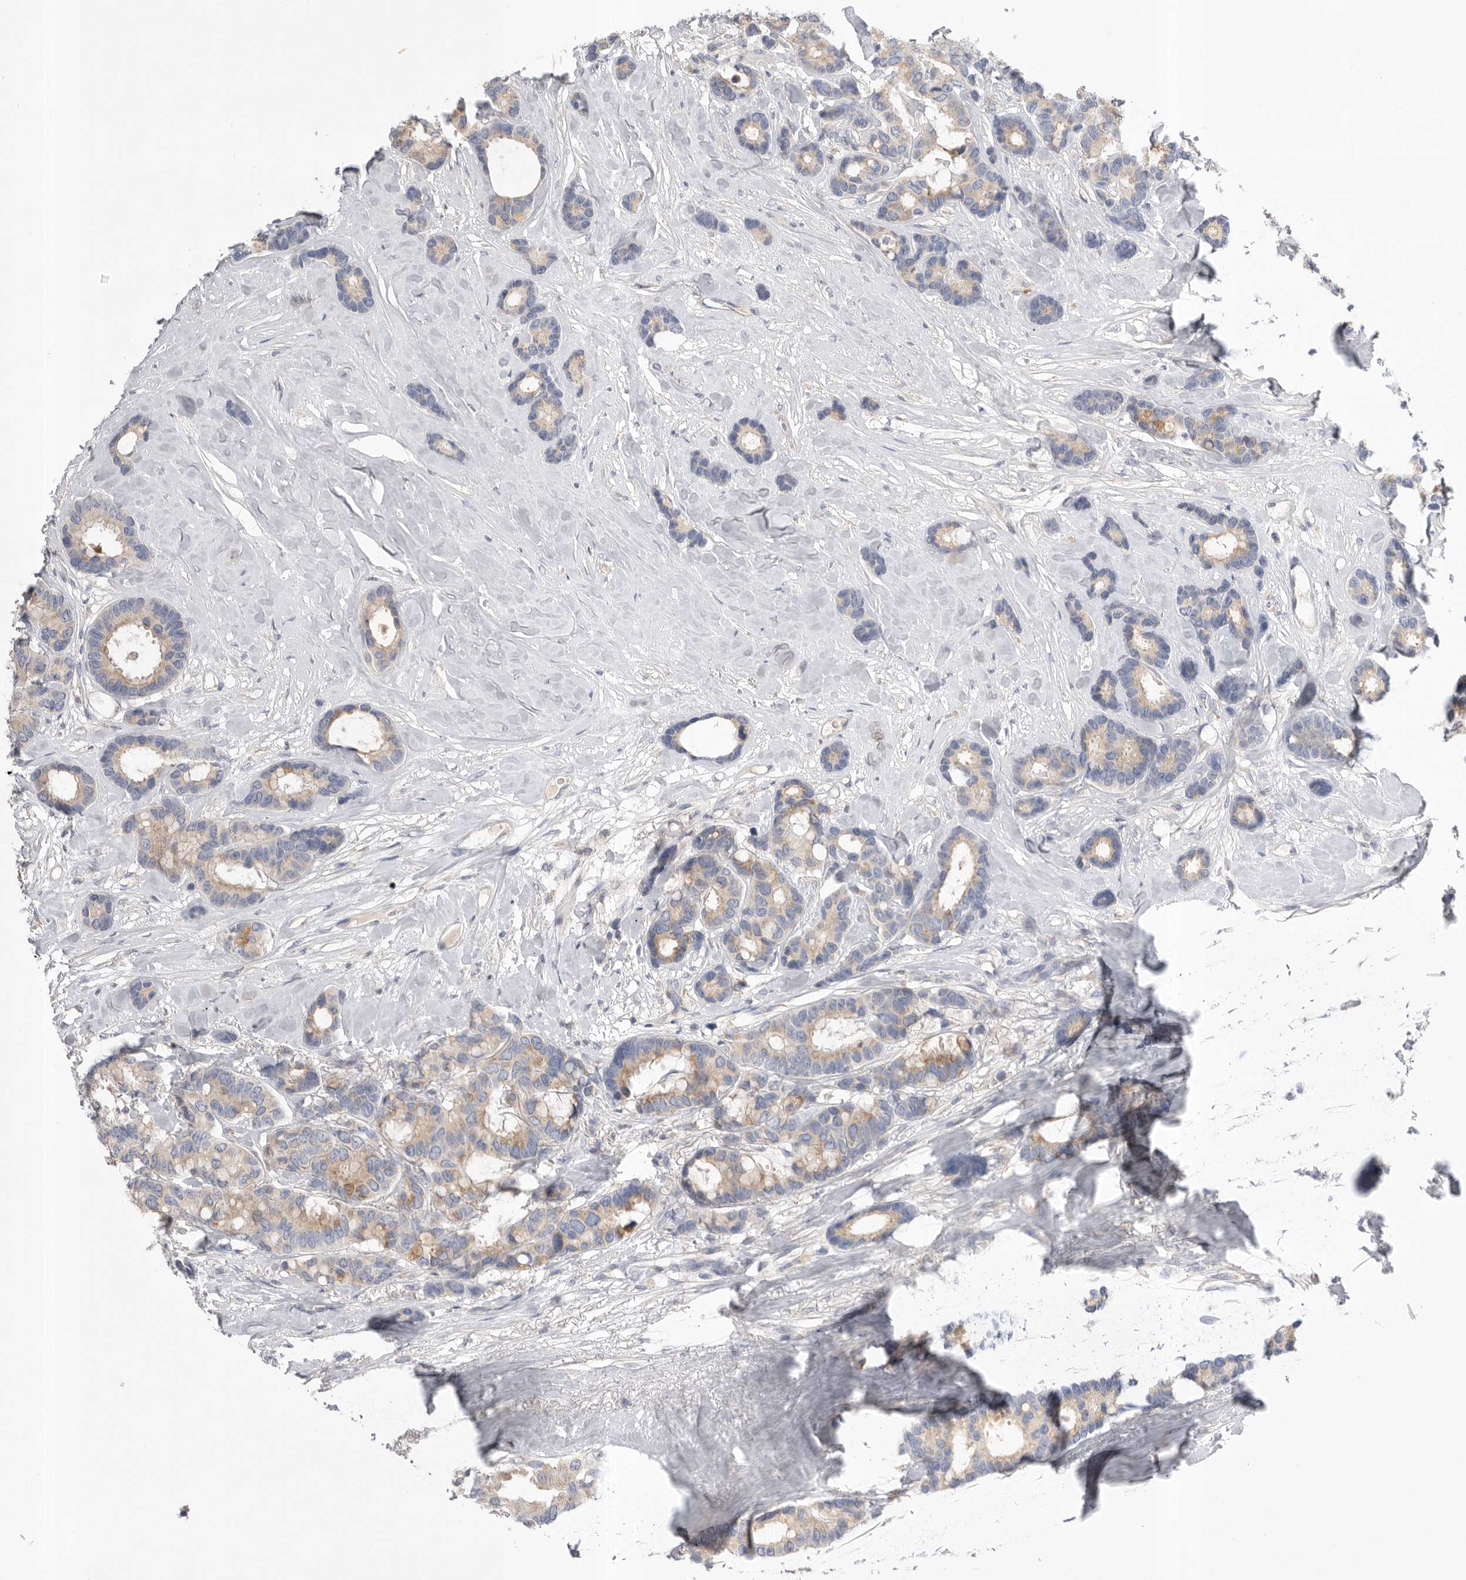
{"staining": {"intensity": "weak", "quantity": ">75%", "location": "cytoplasmic/membranous"}, "tissue": "breast cancer", "cell_type": "Tumor cells", "image_type": "cancer", "snomed": [{"axis": "morphology", "description": "Duct carcinoma"}, {"axis": "topography", "description": "Breast"}], "caption": "Breast cancer (invasive ductal carcinoma) was stained to show a protein in brown. There is low levels of weak cytoplasmic/membranous expression in approximately >75% of tumor cells. The protein of interest is shown in brown color, while the nuclei are stained blue.", "gene": "CCDC126", "patient": {"sex": "female", "age": 87}}